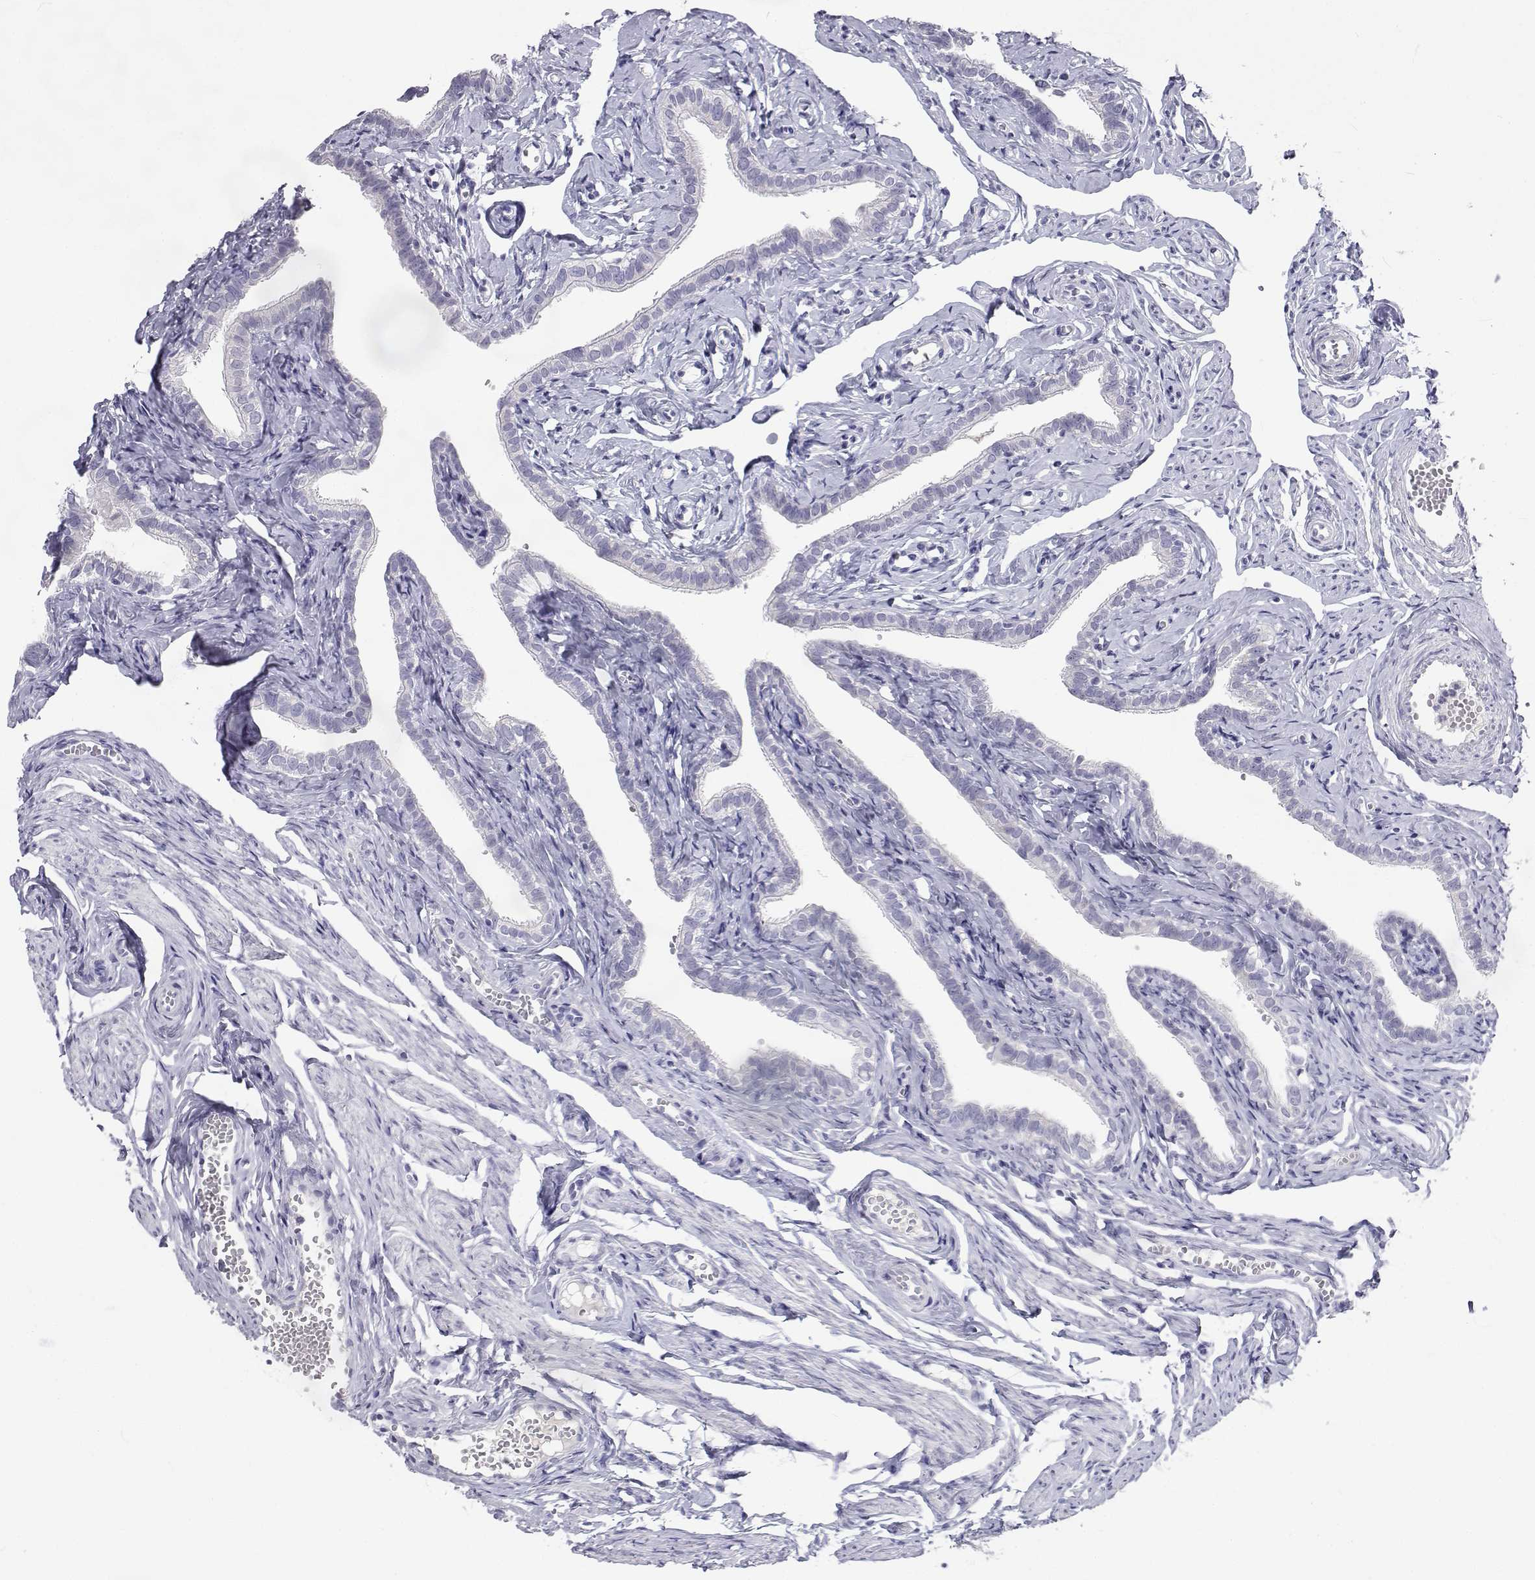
{"staining": {"intensity": "negative", "quantity": "none", "location": "none"}, "tissue": "fallopian tube", "cell_type": "Glandular cells", "image_type": "normal", "snomed": [{"axis": "morphology", "description": "Normal tissue, NOS"}, {"axis": "topography", "description": "Fallopian tube"}], "caption": "Micrograph shows no significant protein expression in glandular cells of unremarkable fallopian tube. Brightfield microscopy of immunohistochemistry stained with DAB (3,3'-diaminobenzidine) (brown) and hematoxylin (blue), captured at high magnification.", "gene": "SLC6A3", "patient": {"sex": "female", "age": 41}}